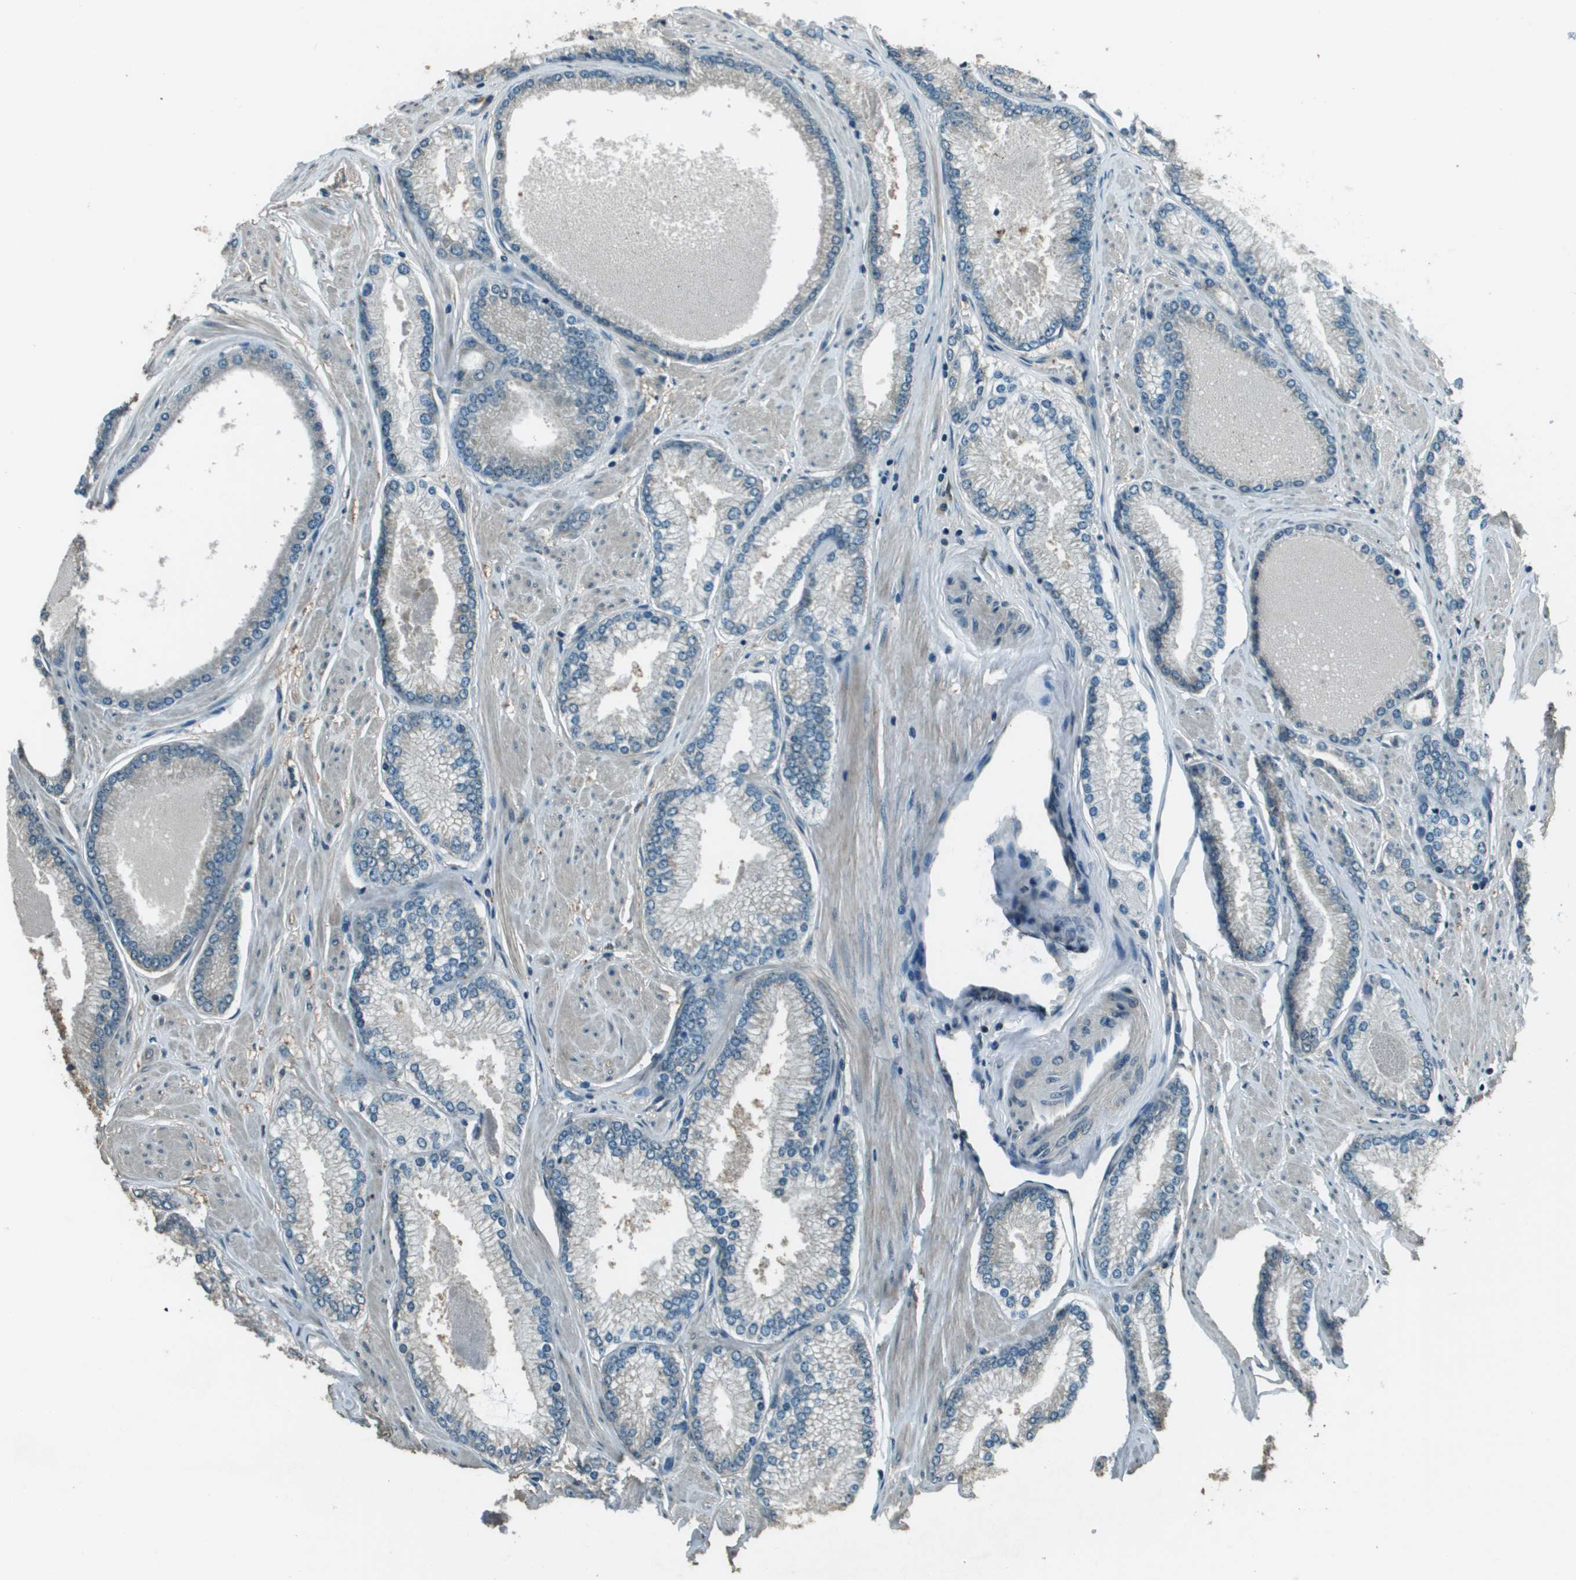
{"staining": {"intensity": "negative", "quantity": "none", "location": "none"}, "tissue": "prostate cancer", "cell_type": "Tumor cells", "image_type": "cancer", "snomed": [{"axis": "morphology", "description": "Adenocarcinoma, High grade"}, {"axis": "topography", "description": "Prostate"}], "caption": "The immunohistochemistry histopathology image has no significant expression in tumor cells of prostate high-grade adenocarcinoma tissue.", "gene": "SDC3", "patient": {"sex": "male", "age": 61}}